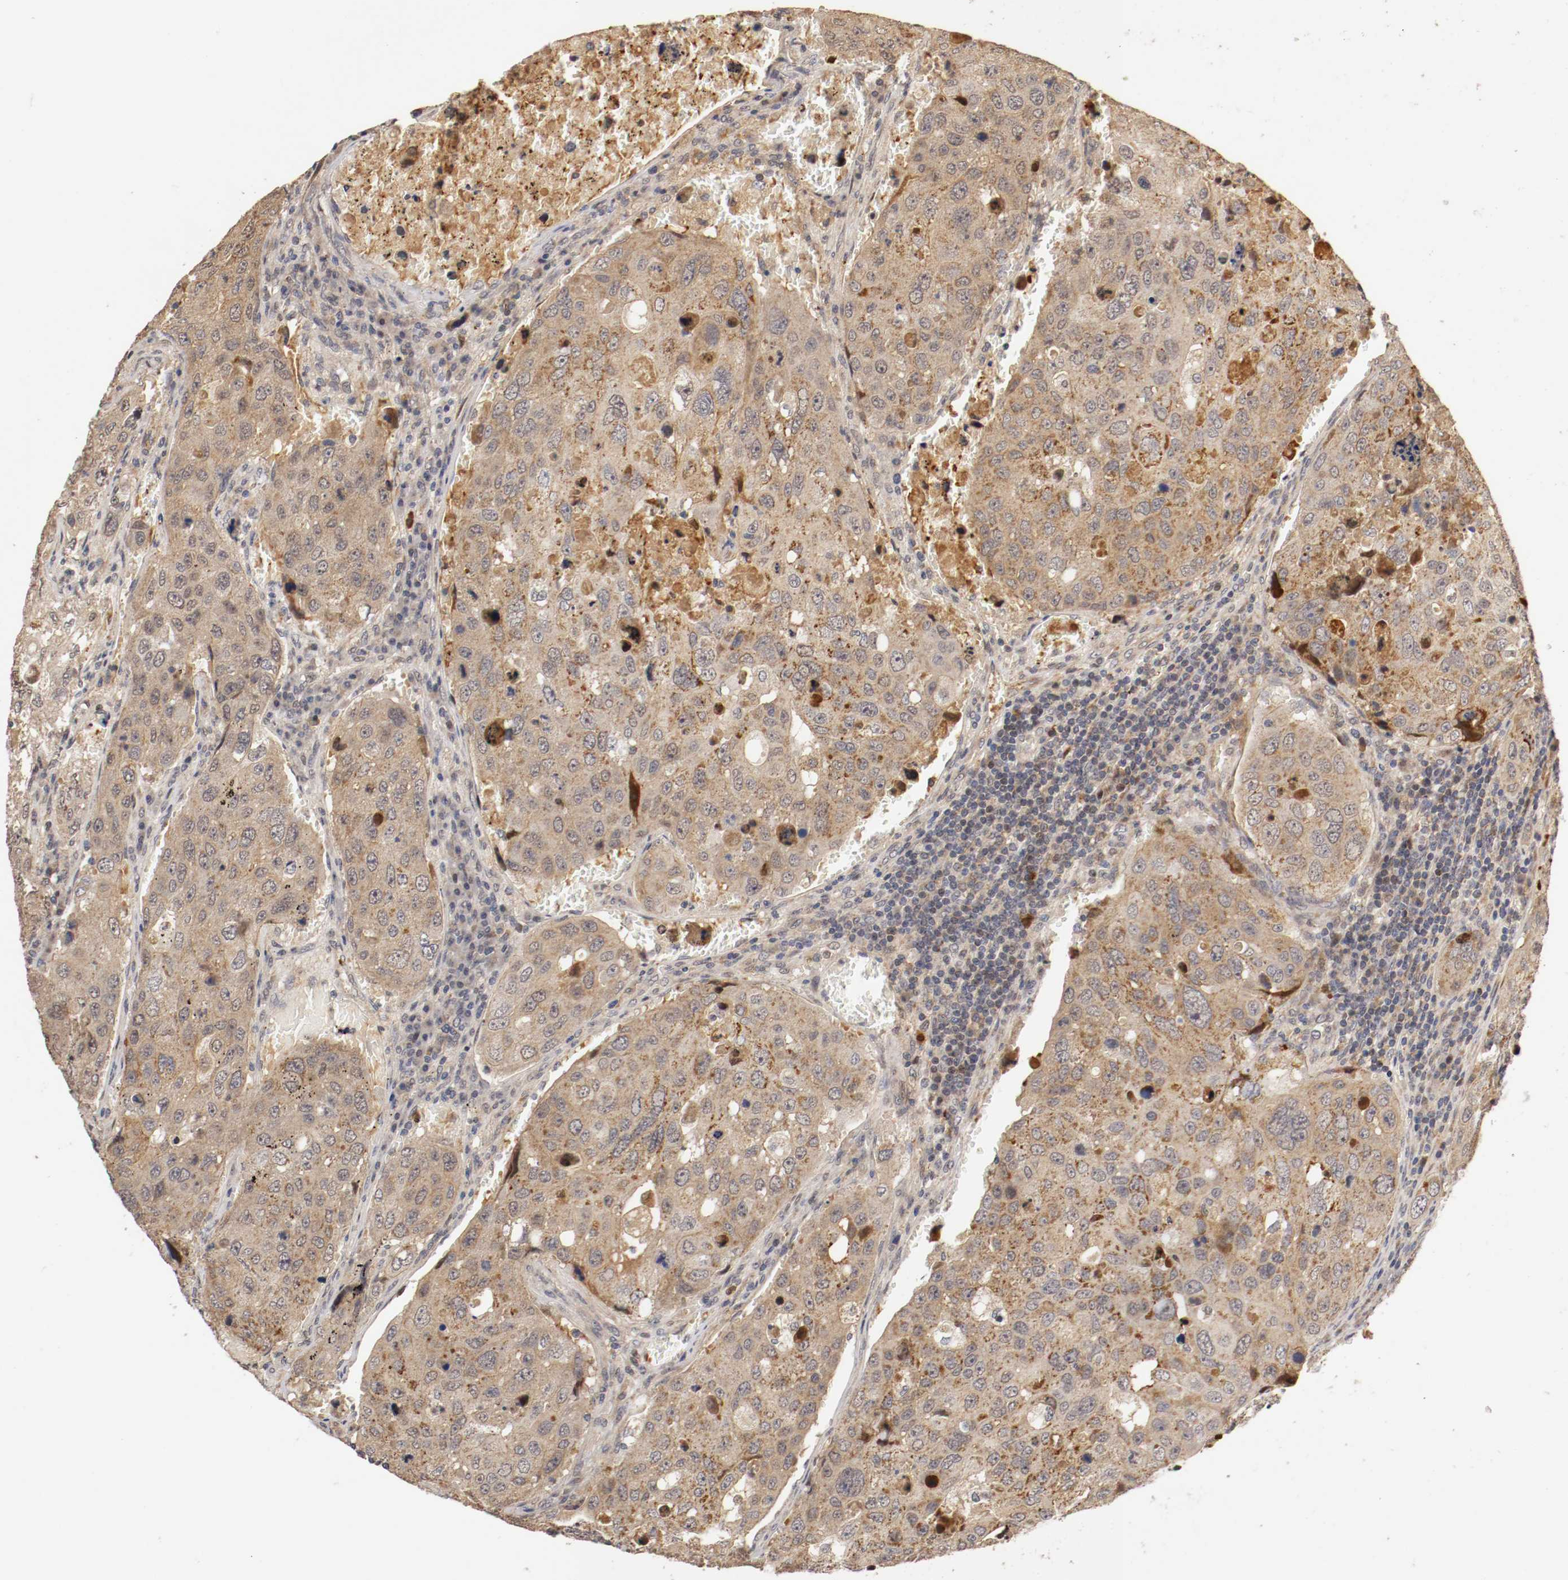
{"staining": {"intensity": "moderate", "quantity": ">75%", "location": "cytoplasmic/membranous,nuclear"}, "tissue": "urothelial cancer", "cell_type": "Tumor cells", "image_type": "cancer", "snomed": [{"axis": "morphology", "description": "Urothelial carcinoma, High grade"}, {"axis": "topography", "description": "Lymph node"}, {"axis": "topography", "description": "Urinary bladder"}], "caption": "Immunohistochemical staining of human urothelial carcinoma (high-grade) exhibits moderate cytoplasmic/membranous and nuclear protein expression in approximately >75% of tumor cells.", "gene": "TNFRSF1B", "patient": {"sex": "male", "age": 51}}